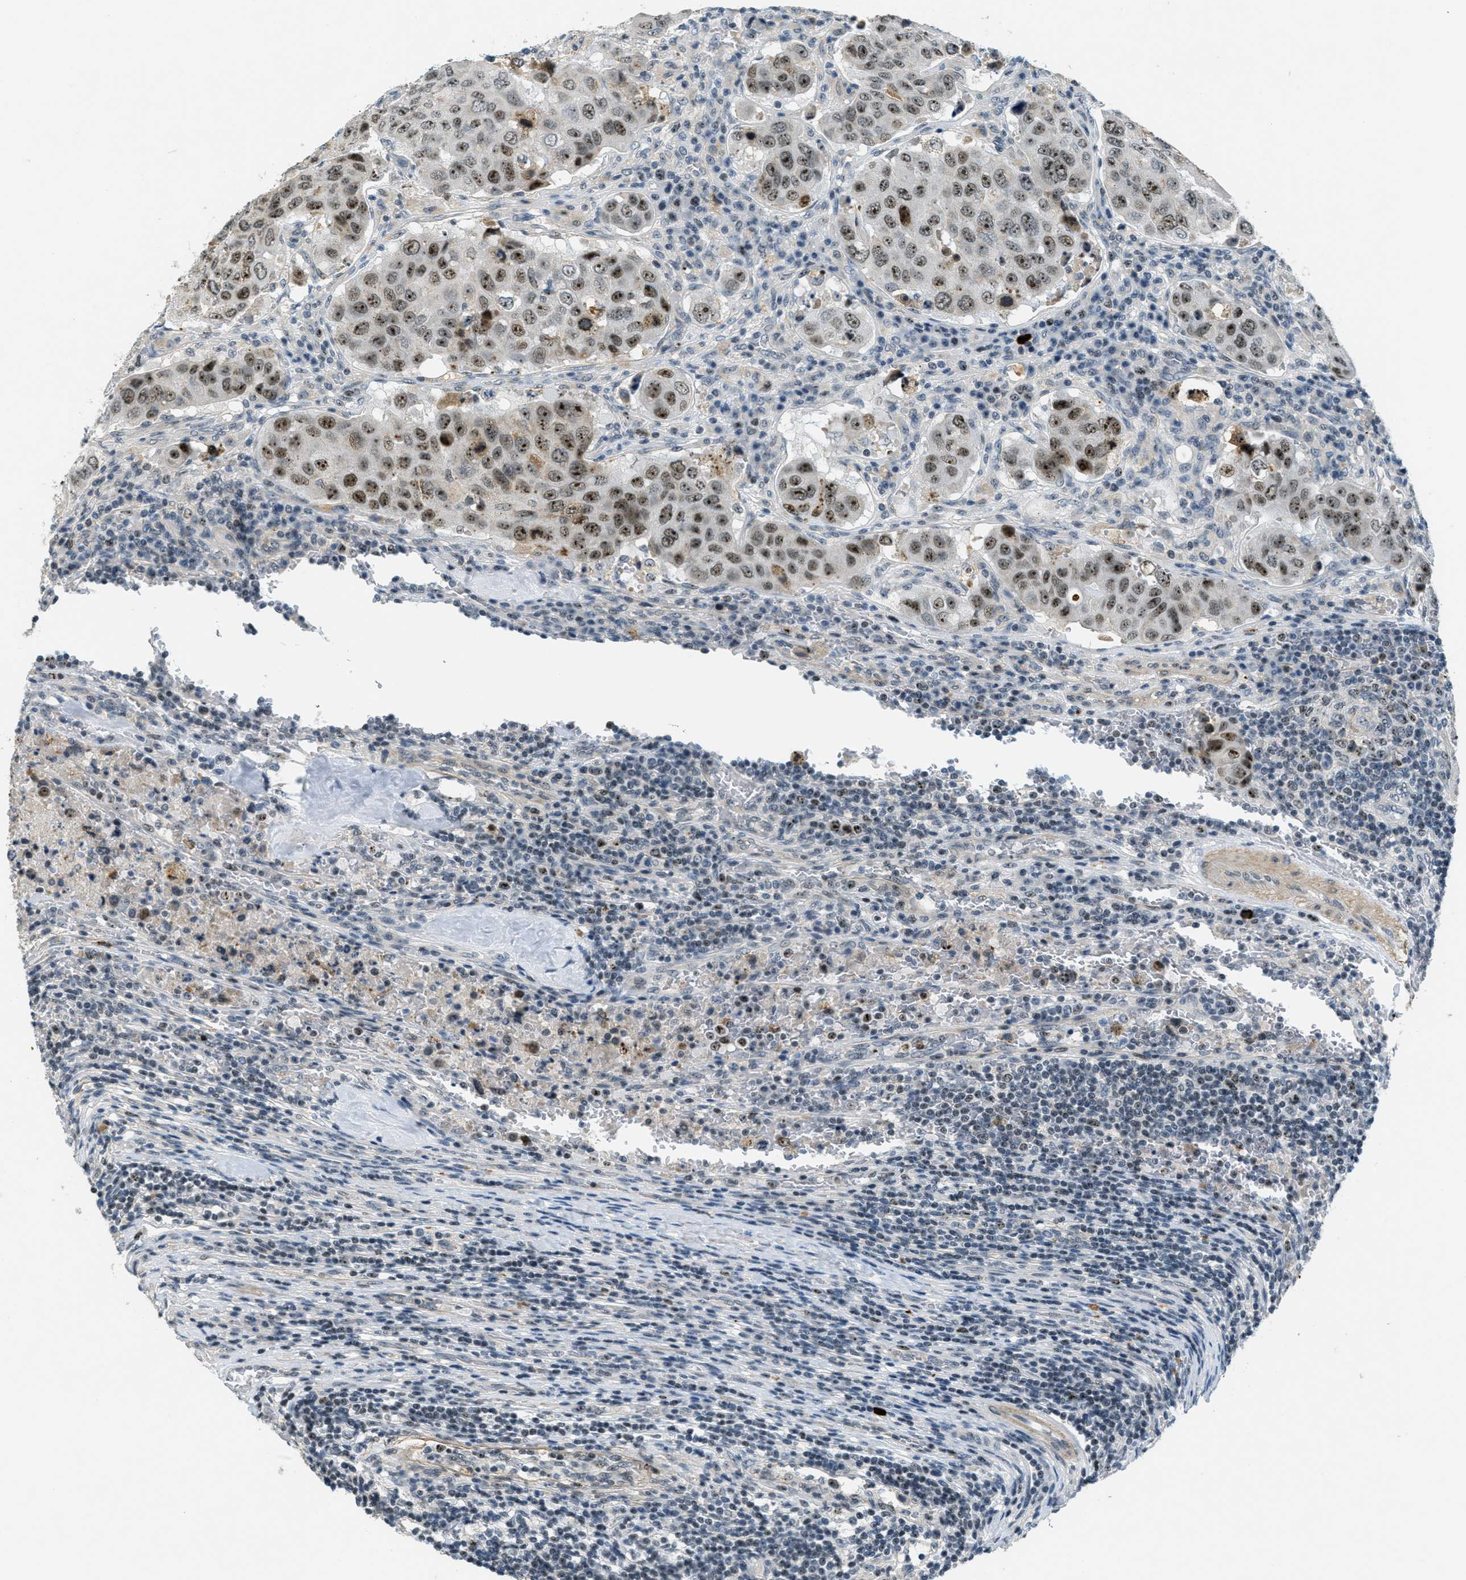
{"staining": {"intensity": "moderate", "quantity": ">75%", "location": "nuclear"}, "tissue": "urothelial cancer", "cell_type": "Tumor cells", "image_type": "cancer", "snomed": [{"axis": "morphology", "description": "Urothelial carcinoma, High grade"}, {"axis": "topography", "description": "Lymph node"}, {"axis": "topography", "description": "Urinary bladder"}], "caption": "Urothelial carcinoma (high-grade) stained for a protein (brown) shows moderate nuclear positive expression in about >75% of tumor cells.", "gene": "DDX47", "patient": {"sex": "male", "age": 51}}